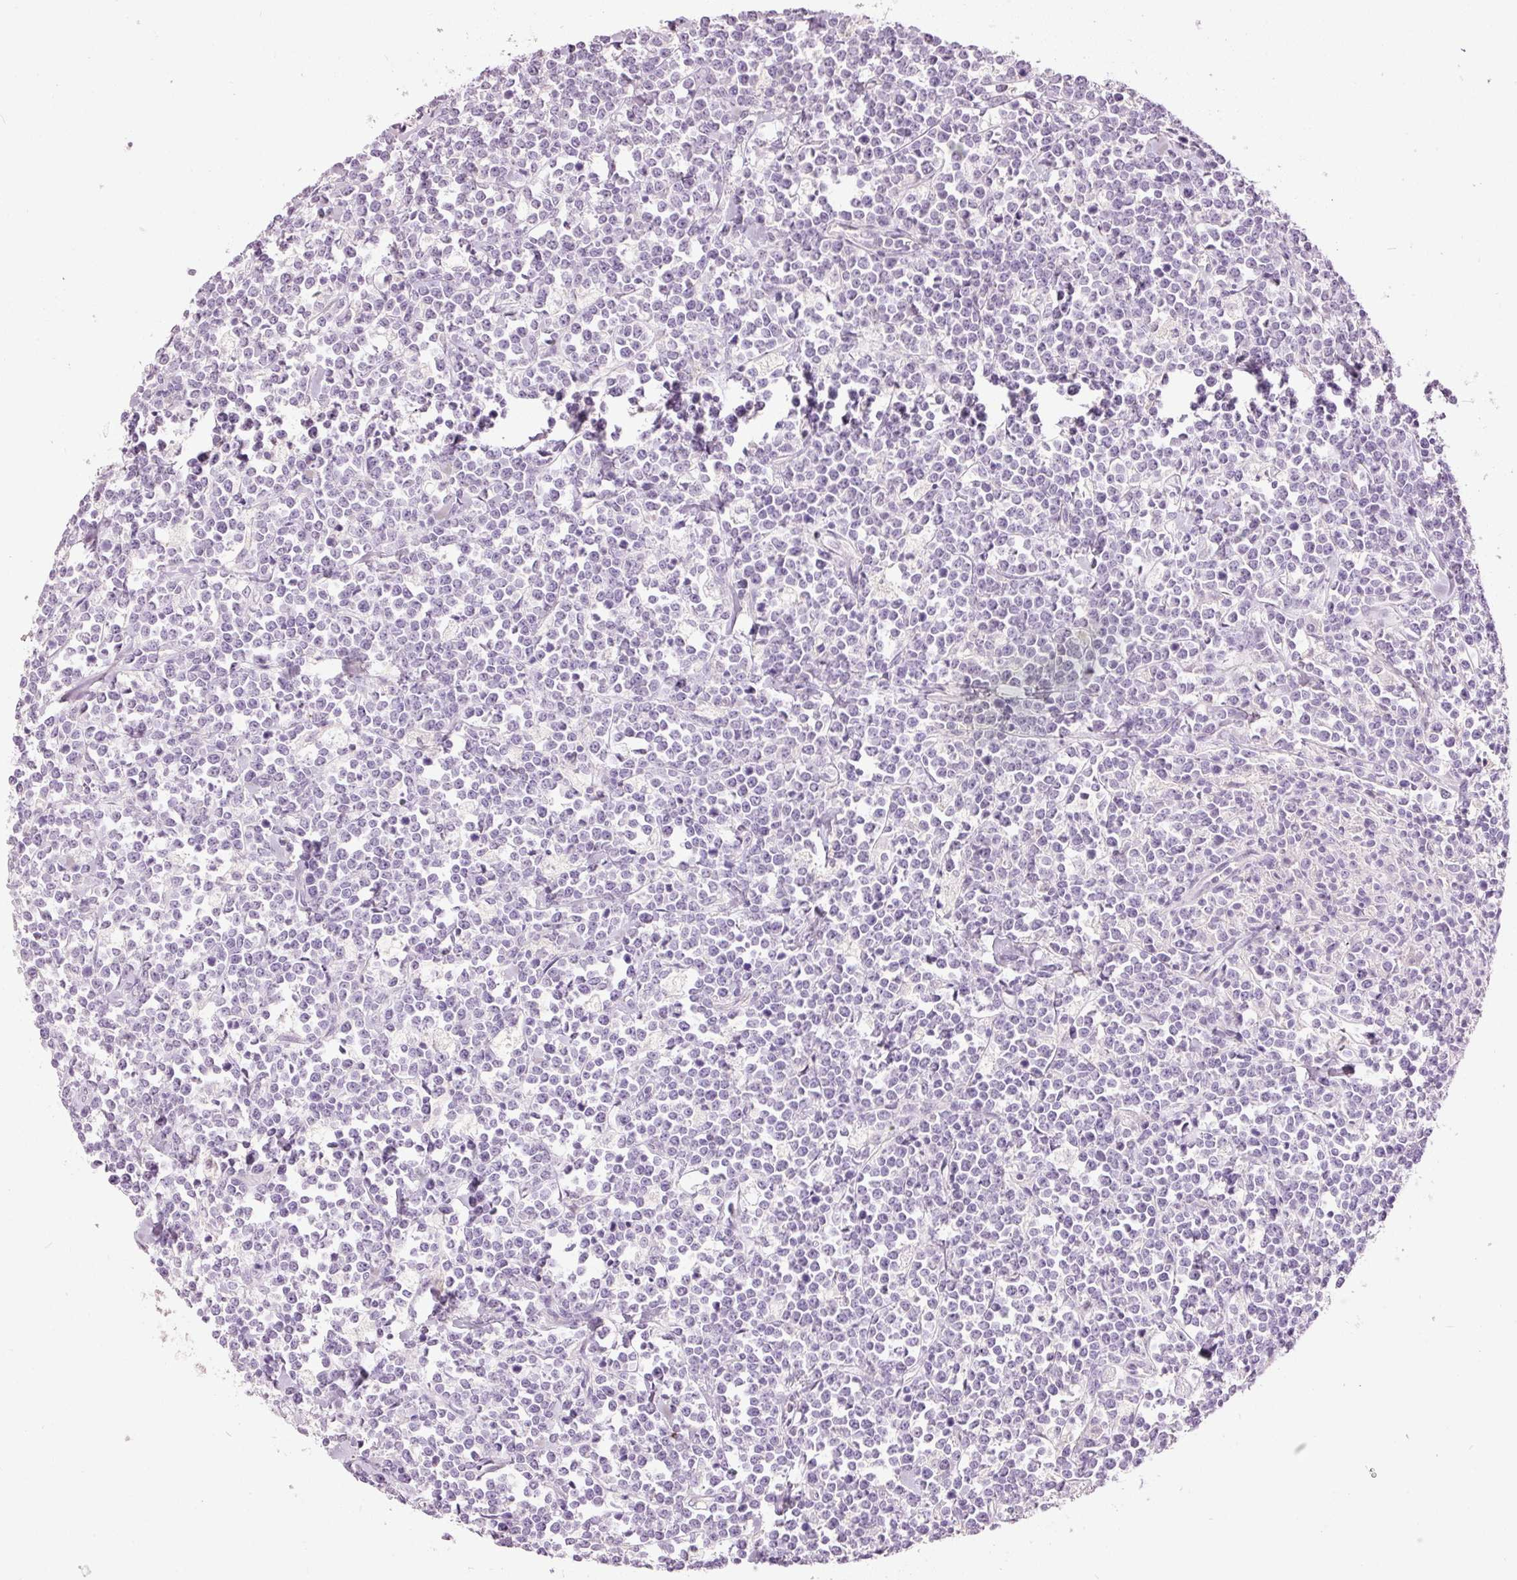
{"staining": {"intensity": "negative", "quantity": "none", "location": "none"}, "tissue": "lymphoma", "cell_type": "Tumor cells", "image_type": "cancer", "snomed": [{"axis": "morphology", "description": "Malignant lymphoma, non-Hodgkin's type, High grade"}, {"axis": "topography", "description": "Small intestine"}, {"axis": "topography", "description": "Colon"}], "caption": "Lymphoma stained for a protein using IHC displays no positivity tumor cells.", "gene": "MUC5AC", "patient": {"sex": "male", "age": 8}}